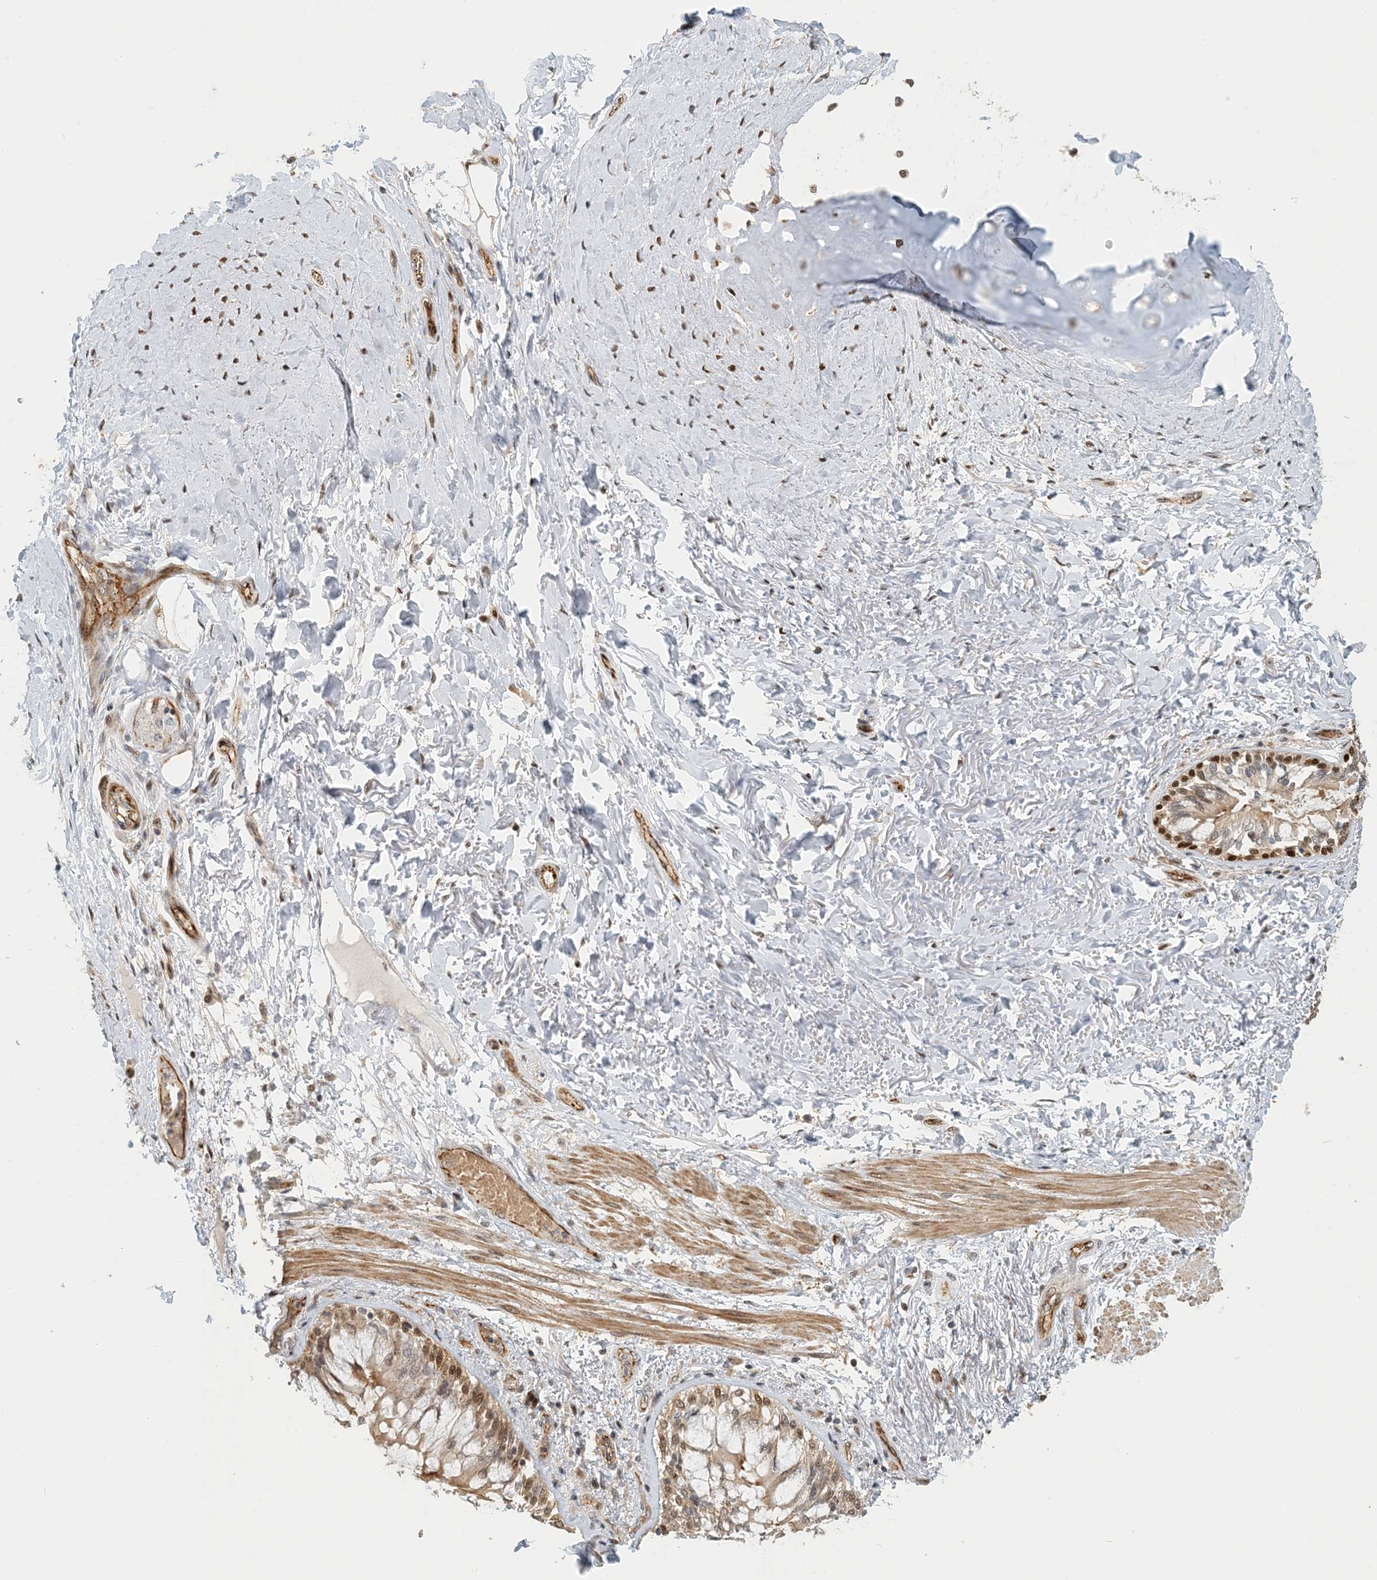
{"staining": {"intensity": "negative", "quantity": "none", "location": "none"}, "tissue": "adipose tissue", "cell_type": "Adipocytes", "image_type": "normal", "snomed": [{"axis": "morphology", "description": "Normal tissue, NOS"}, {"axis": "topography", "description": "Cartilage tissue"}, {"axis": "topography", "description": "Bronchus"}, {"axis": "topography", "description": "Lung"}, {"axis": "topography", "description": "Peripheral nerve tissue"}], "caption": "Immunohistochemistry (IHC) of benign adipose tissue exhibits no positivity in adipocytes.", "gene": "MAPKBP1", "patient": {"sex": "female", "age": 49}}